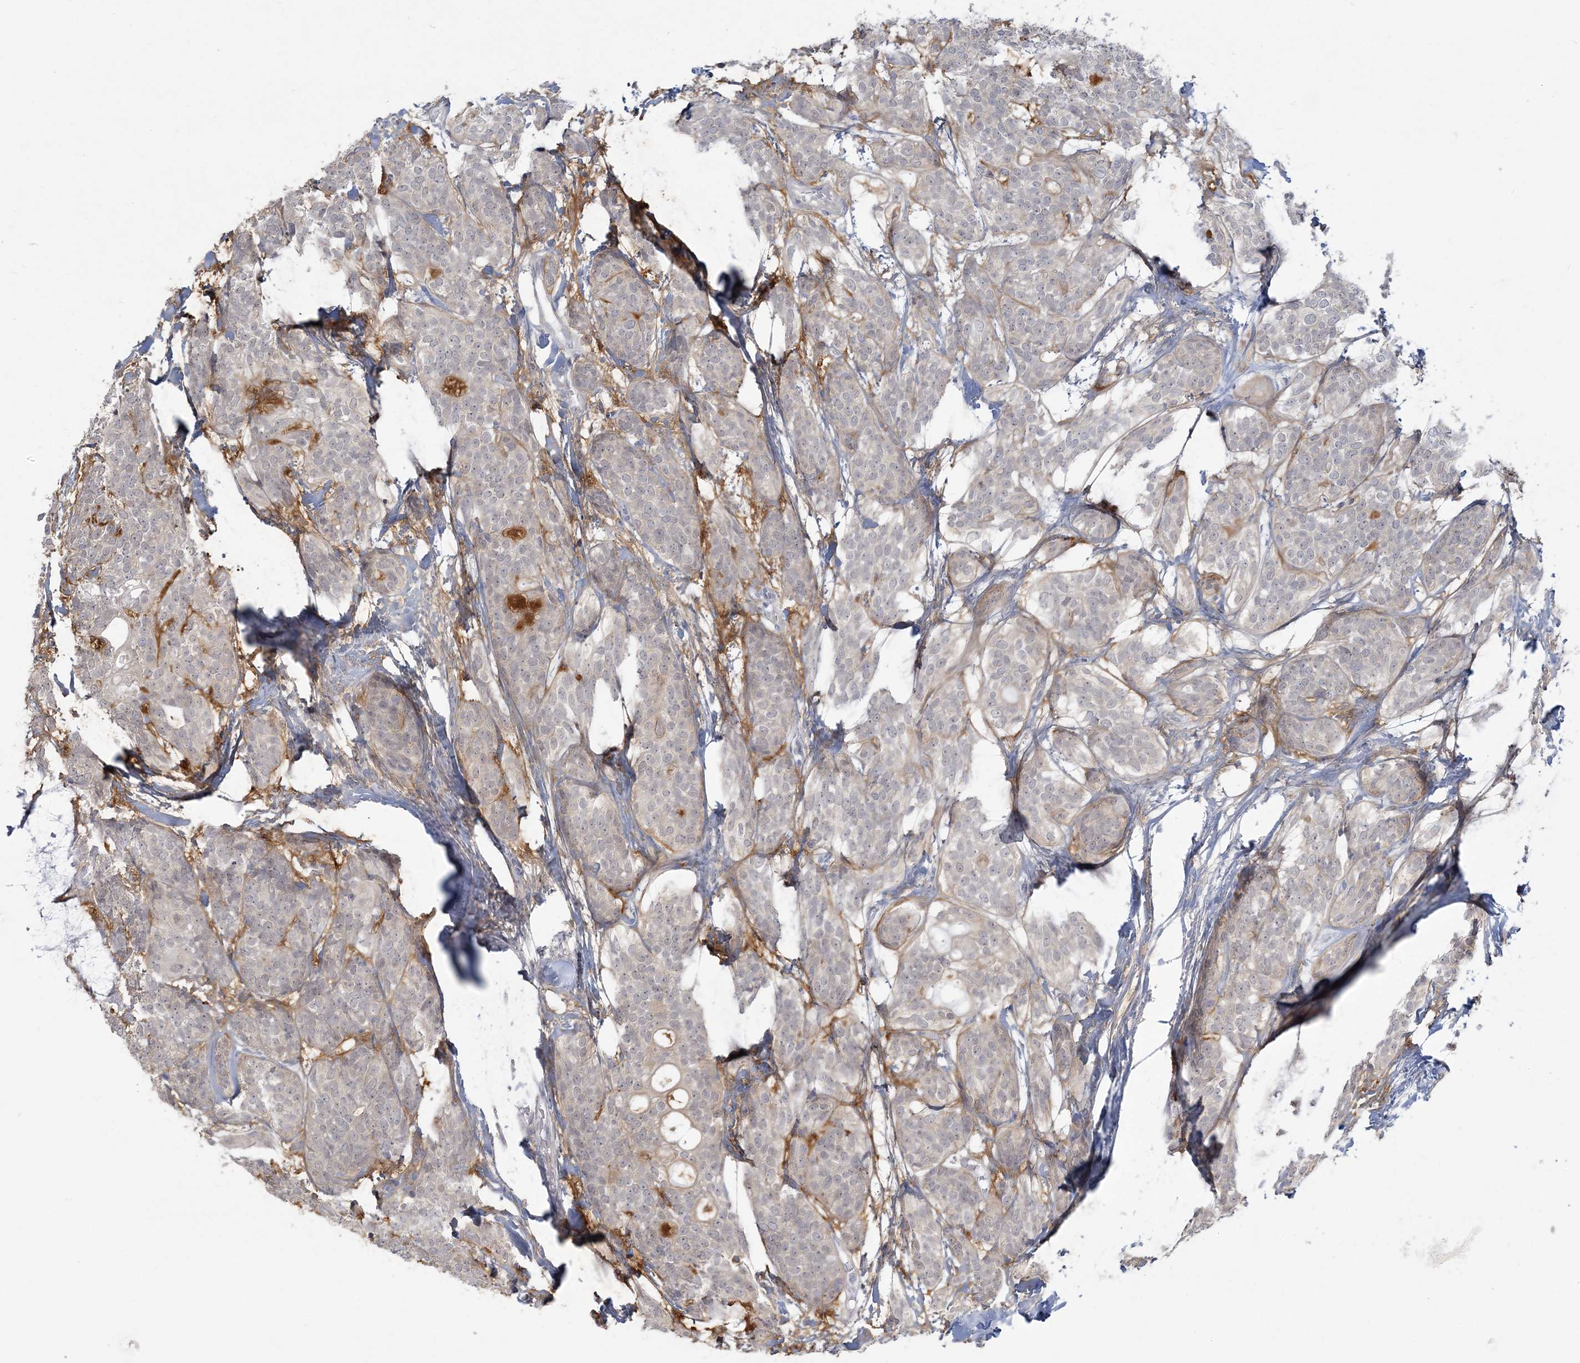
{"staining": {"intensity": "negative", "quantity": "none", "location": "none"}, "tissue": "head and neck cancer", "cell_type": "Tumor cells", "image_type": "cancer", "snomed": [{"axis": "morphology", "description": "Adenocarcinoma, NOS"}, {"axis": "topography", "description": "Head-Neck"}], "caption": "DAB (3,3'-diaminobenzidine) immunohistochemical staining of human head and neck cancer displays no significant staining in tumor cells. (Stains: DAB (3,3'-diaminobenzidine) immunohistochemistry (IHC) with hematoxylin counter stain, Microscopy: brightfield microscopy at high magnification).", "gene": "ANKS1A", "patient": {"sex": "male", "age": 66}}